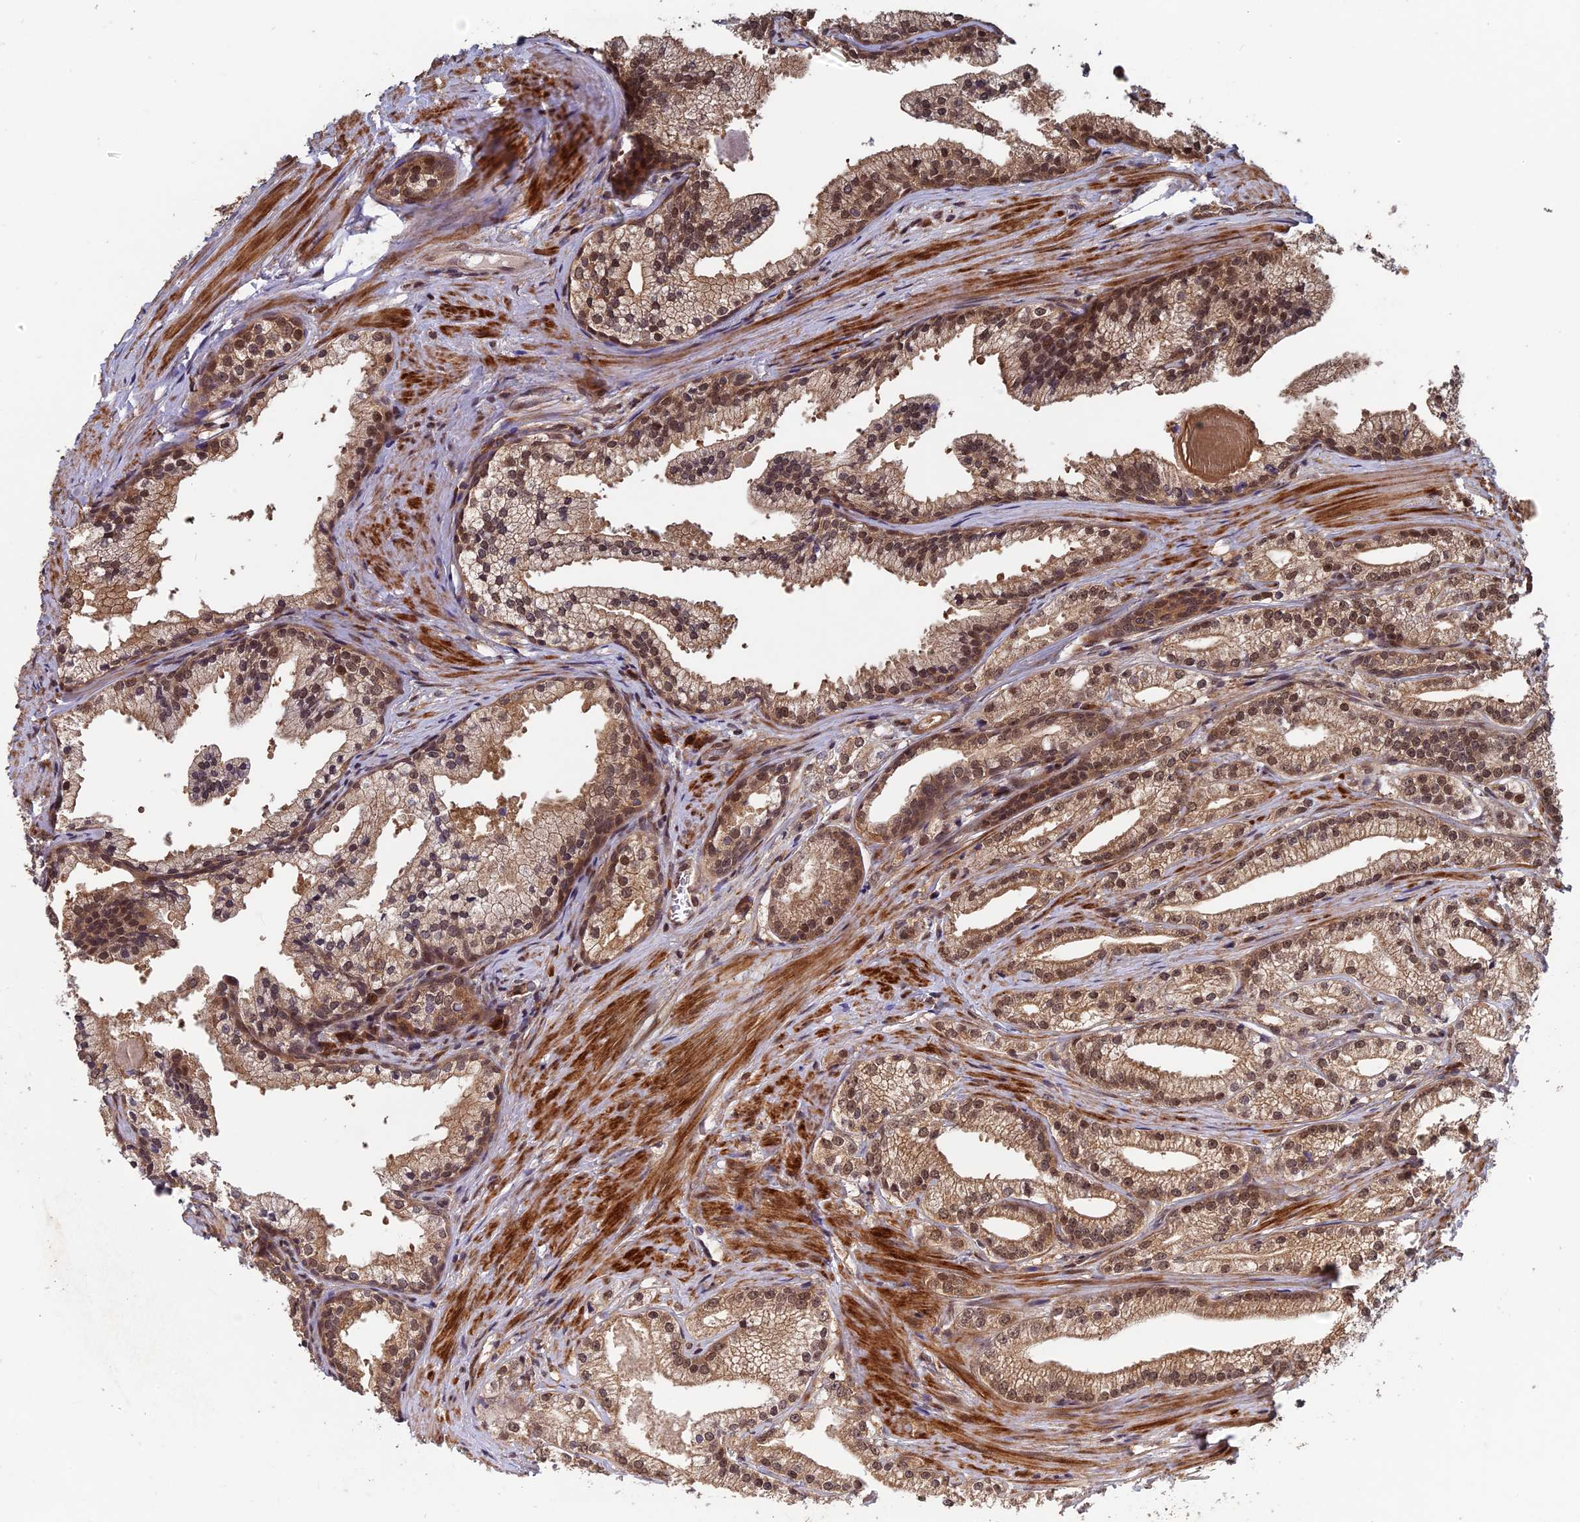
{"staining": {"intensity": "moderate", "quantity": ">75%", "location": "cytoplasmic/membranous,nuclear"}, "tissue": "prostate cancer", "cell_type": "Tumor cells", "image_type": "cancer", "snomed": [{"axis": "morphology", "description": "Adenocarcinoma, Low grade"}, {"axis": "topography", "description": "Prostate"}], "caption": "Moderate cytoplasmic/membranous and nuclear staining is seen in approximately >75% of tumor cells in prostate cancer (low-grade adenocarcinoma). The staining is performed using DAB (3,3'-diaminobenzidine) brown chromogen to label protein expression. The nuclei are counter-stained blue using hematoxylin.", "gene": "FAM53C", "patient": {"sex": "male", "age": 57}}